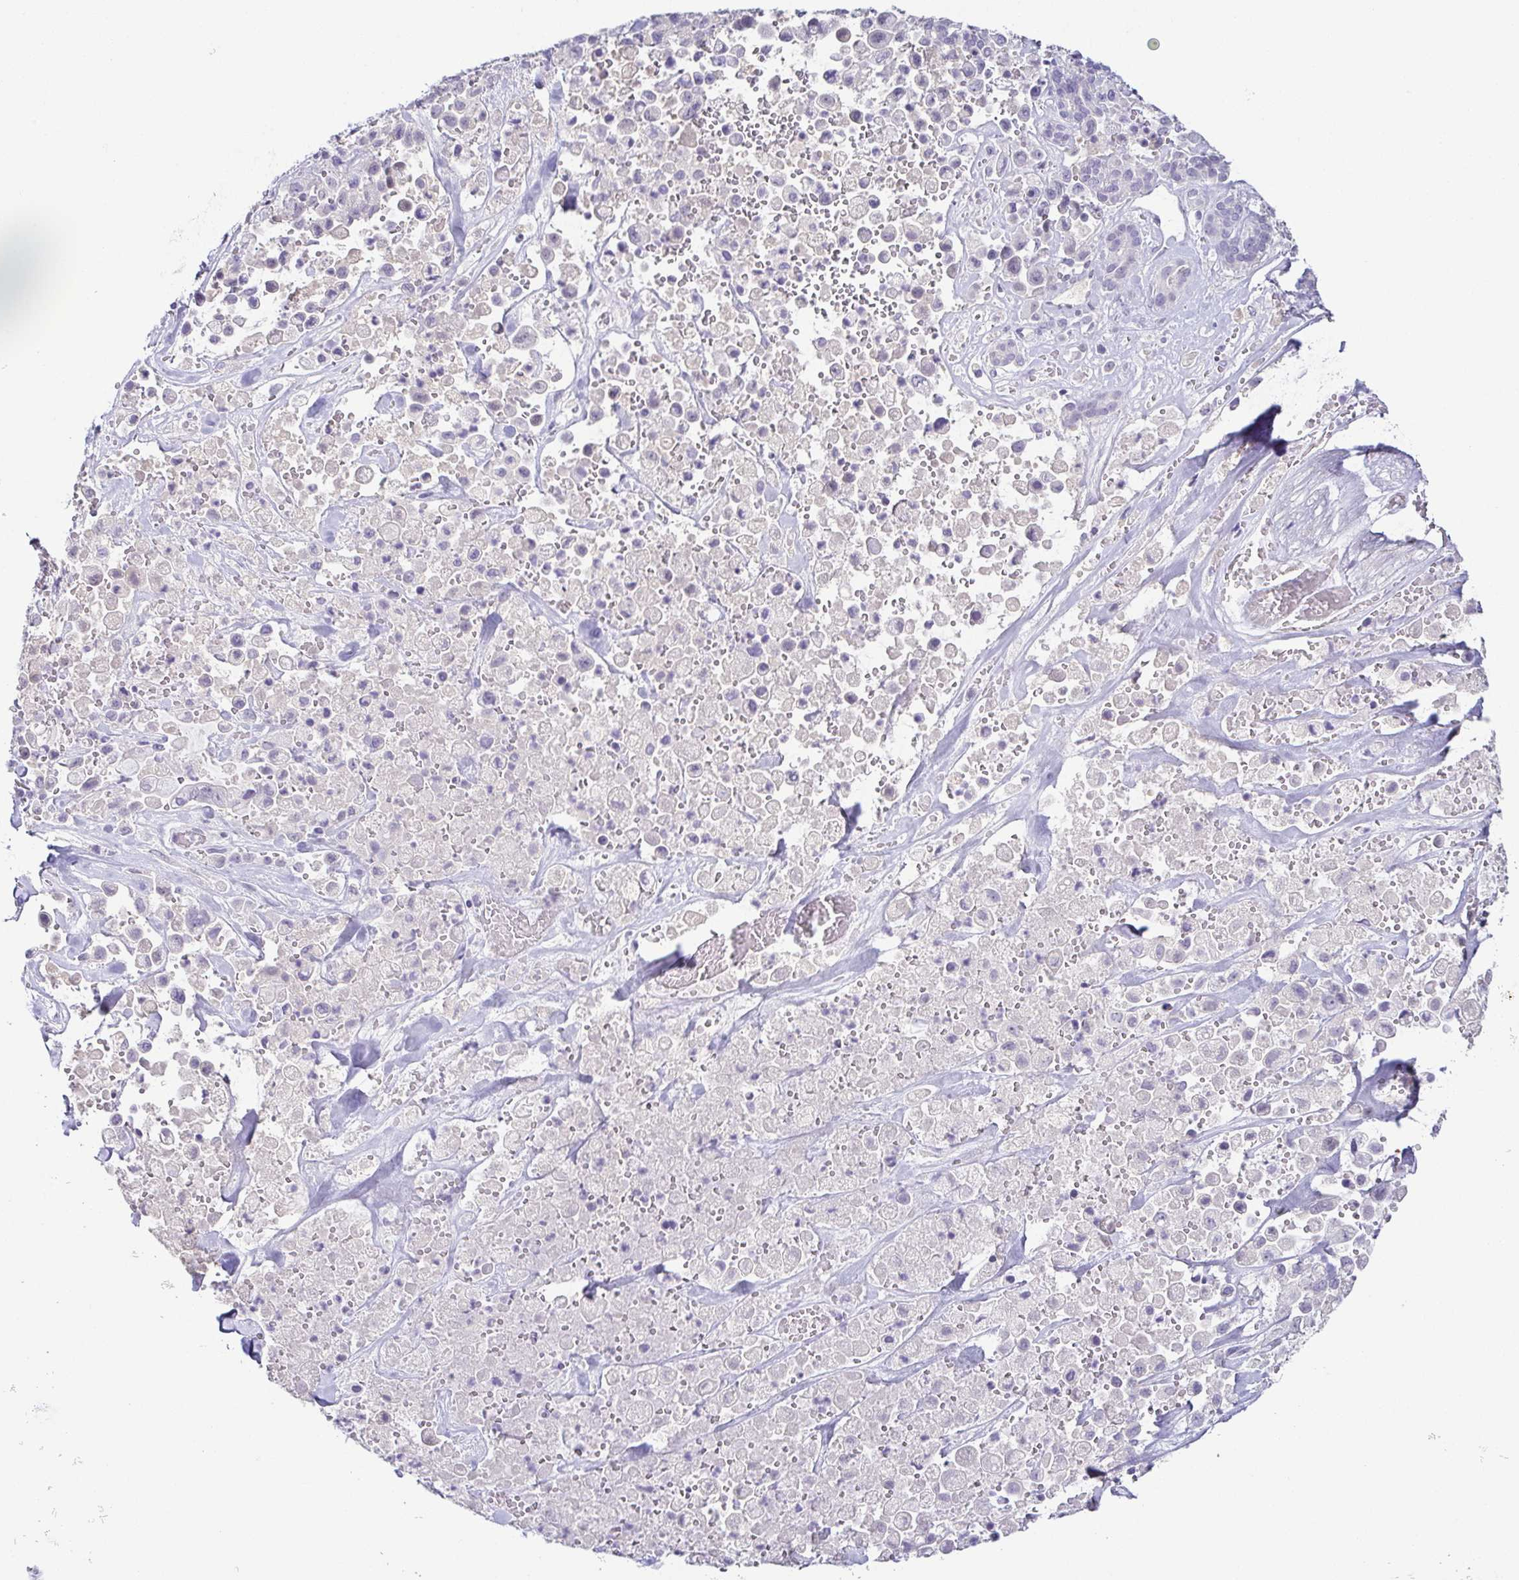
{"staining": {"intensity": "negative", "quantity": "none", "location": "none"}, "tissue": "pancreatic cancer", "cell_type": "Tumor cells", "image_type": "cancer", "snomed": [{"axis": "morphology", "description": "Adenocarcinoma, NOS"}, {"axis": "topography", "description": "Pancreas"}], "caption": "Tumor cells show no significant protein expression in pancreatic cancer.", "gene": "TCF3", "patient": {"sex": "male", "age": 44}}